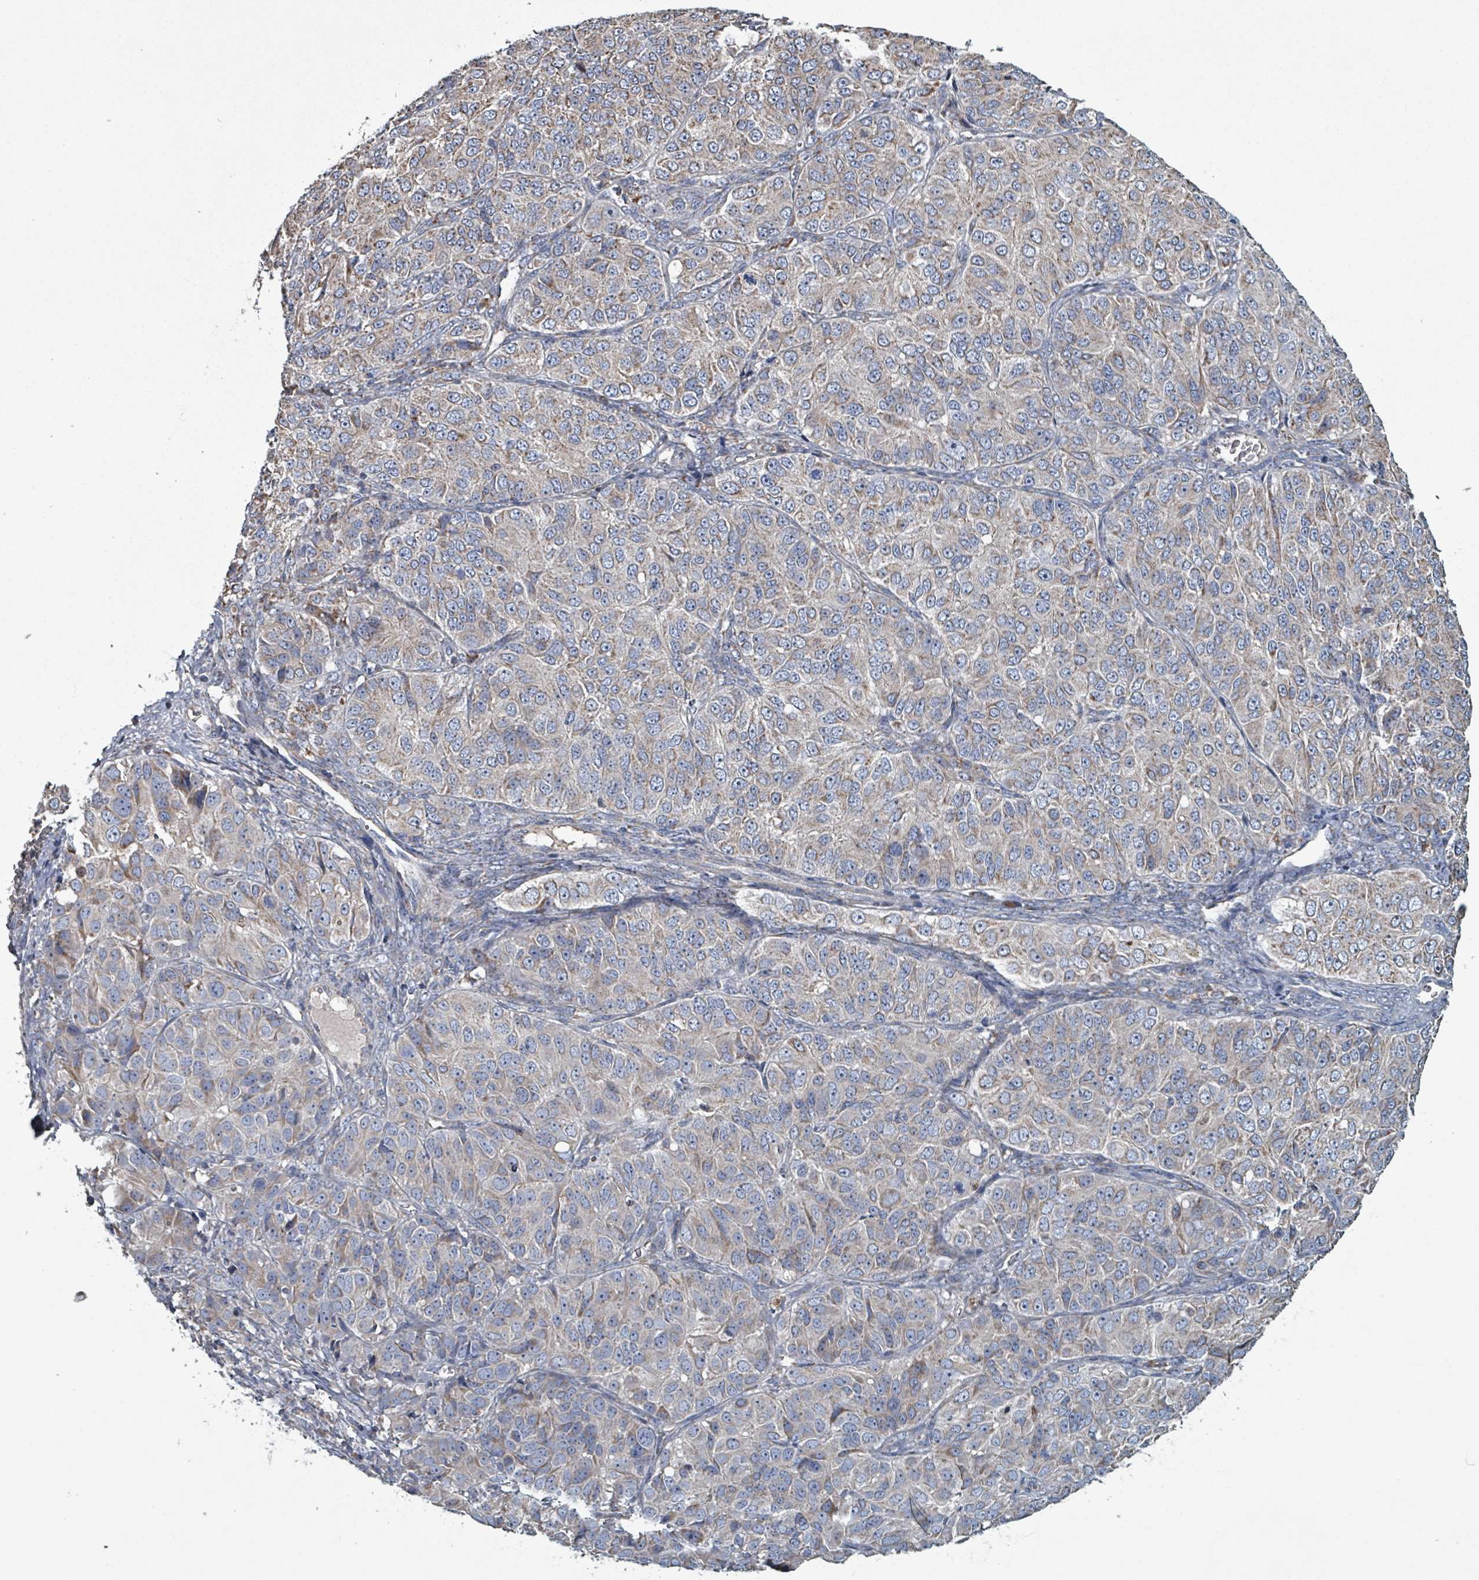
{"staining": {"intensity": "weak", "quantity": "25%-75%", "location": "cytoplasmic/membranous"}, "tissue": "ovarian cancer", "cell_type": "Tumor cells", "image_type": "cancer", "snomed": [{"axis": "morphology", "description": "Carcinoma, endometroid"}, {"axis": "topography", "description": "Ovary"}], "caption": "This image demonstrates IHC staining of ovarian endometroid carcinoma, with low weak cytoplasmic/membranous positivity in approximately 25%-75% of tumor cells.", "gene": "ABHD18", "patient": {"sex": "female", "age": 51}}